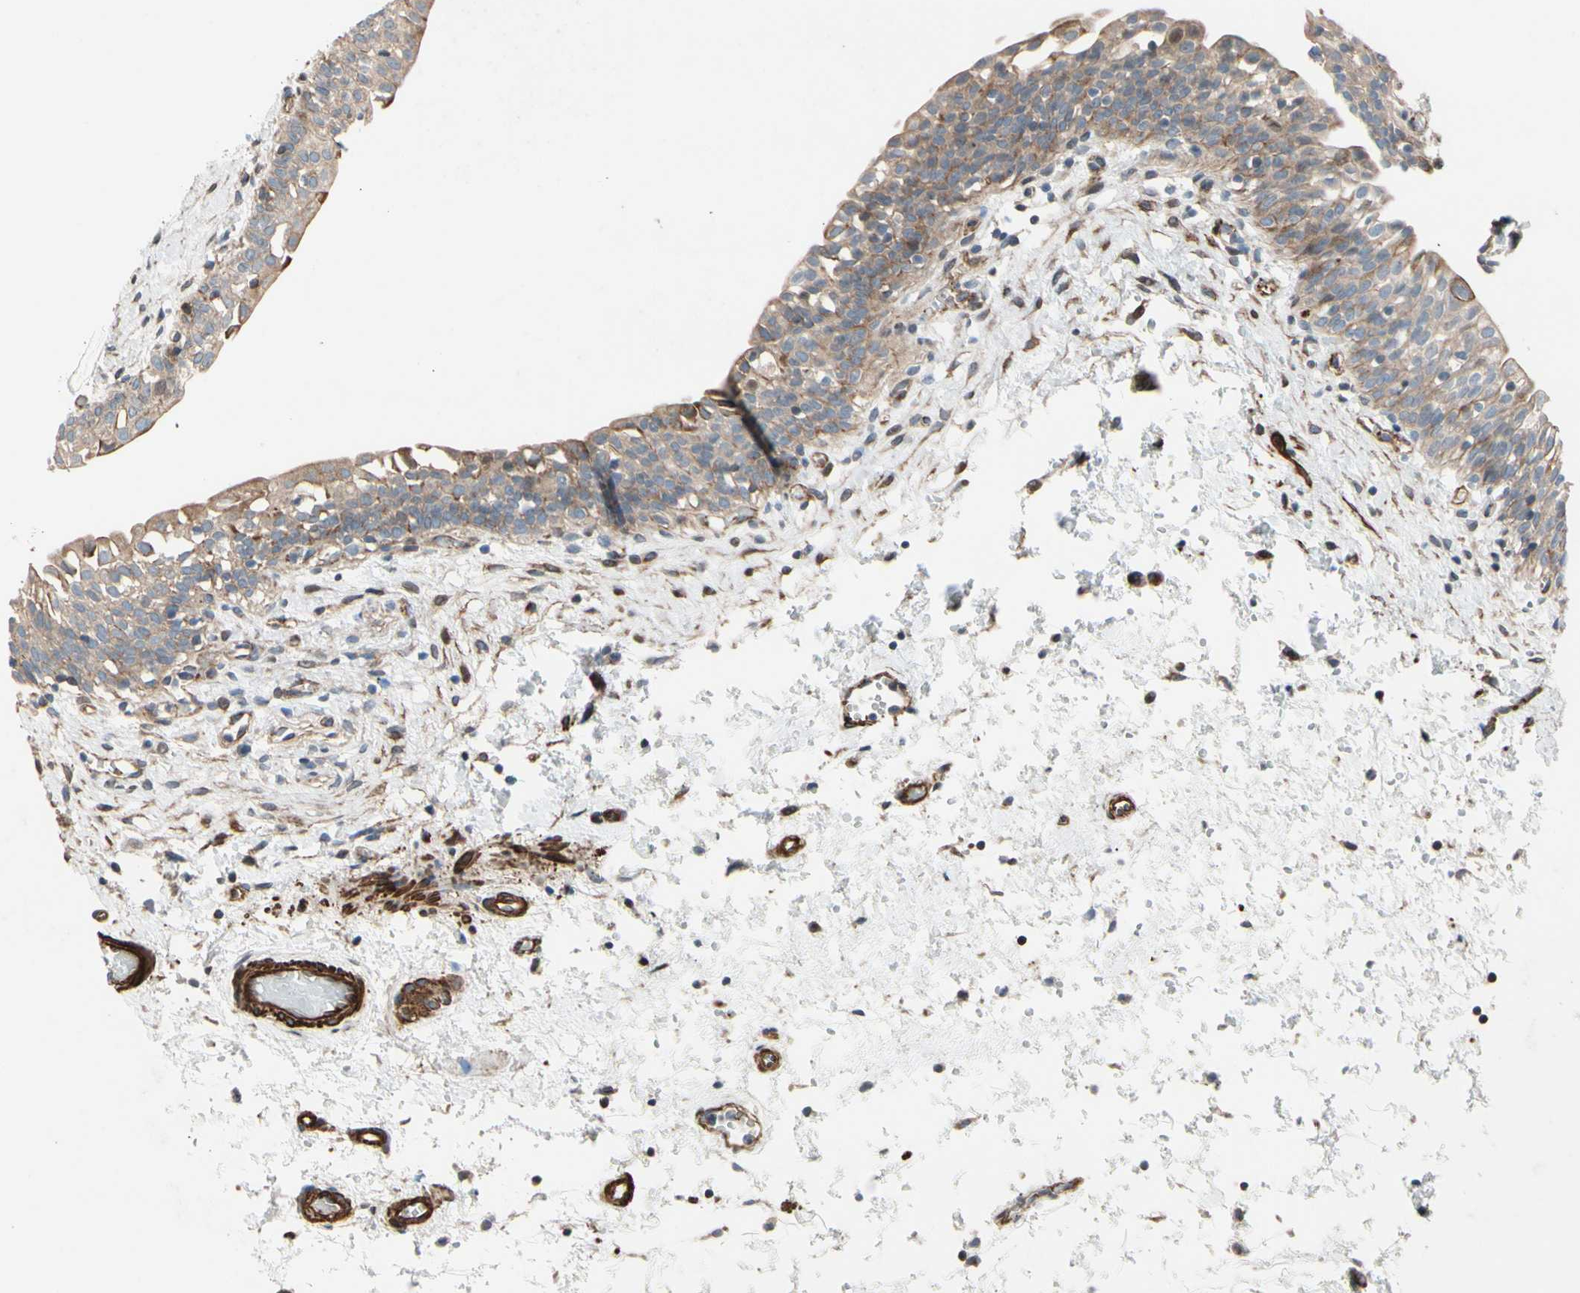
{"staining": {"intensity": "moderate", "quantity": ">75%", "location": "cytoplasmic/membranous"}, "tissue": "urinary bladder", "cell_type": "Urothelial cells", "image_type": "normal", "snomed": [{"axis": "morphology", "description": "Normal tissue, NOS"}, {"axis": "topography", "description": "Urinary bladder"}], "caption": "IHC histopathology image of normal urinary bladder: human urinary bladder stained using immunohistochemistry displays medium levels of moderate protein expression localized specifically in the cytoplasmic/membranous of urothelial cells, appearing as a cytoplasmic/membranous brown color.", "gene": "TPM1", "patient": {"sex": "male", "age": 55}}